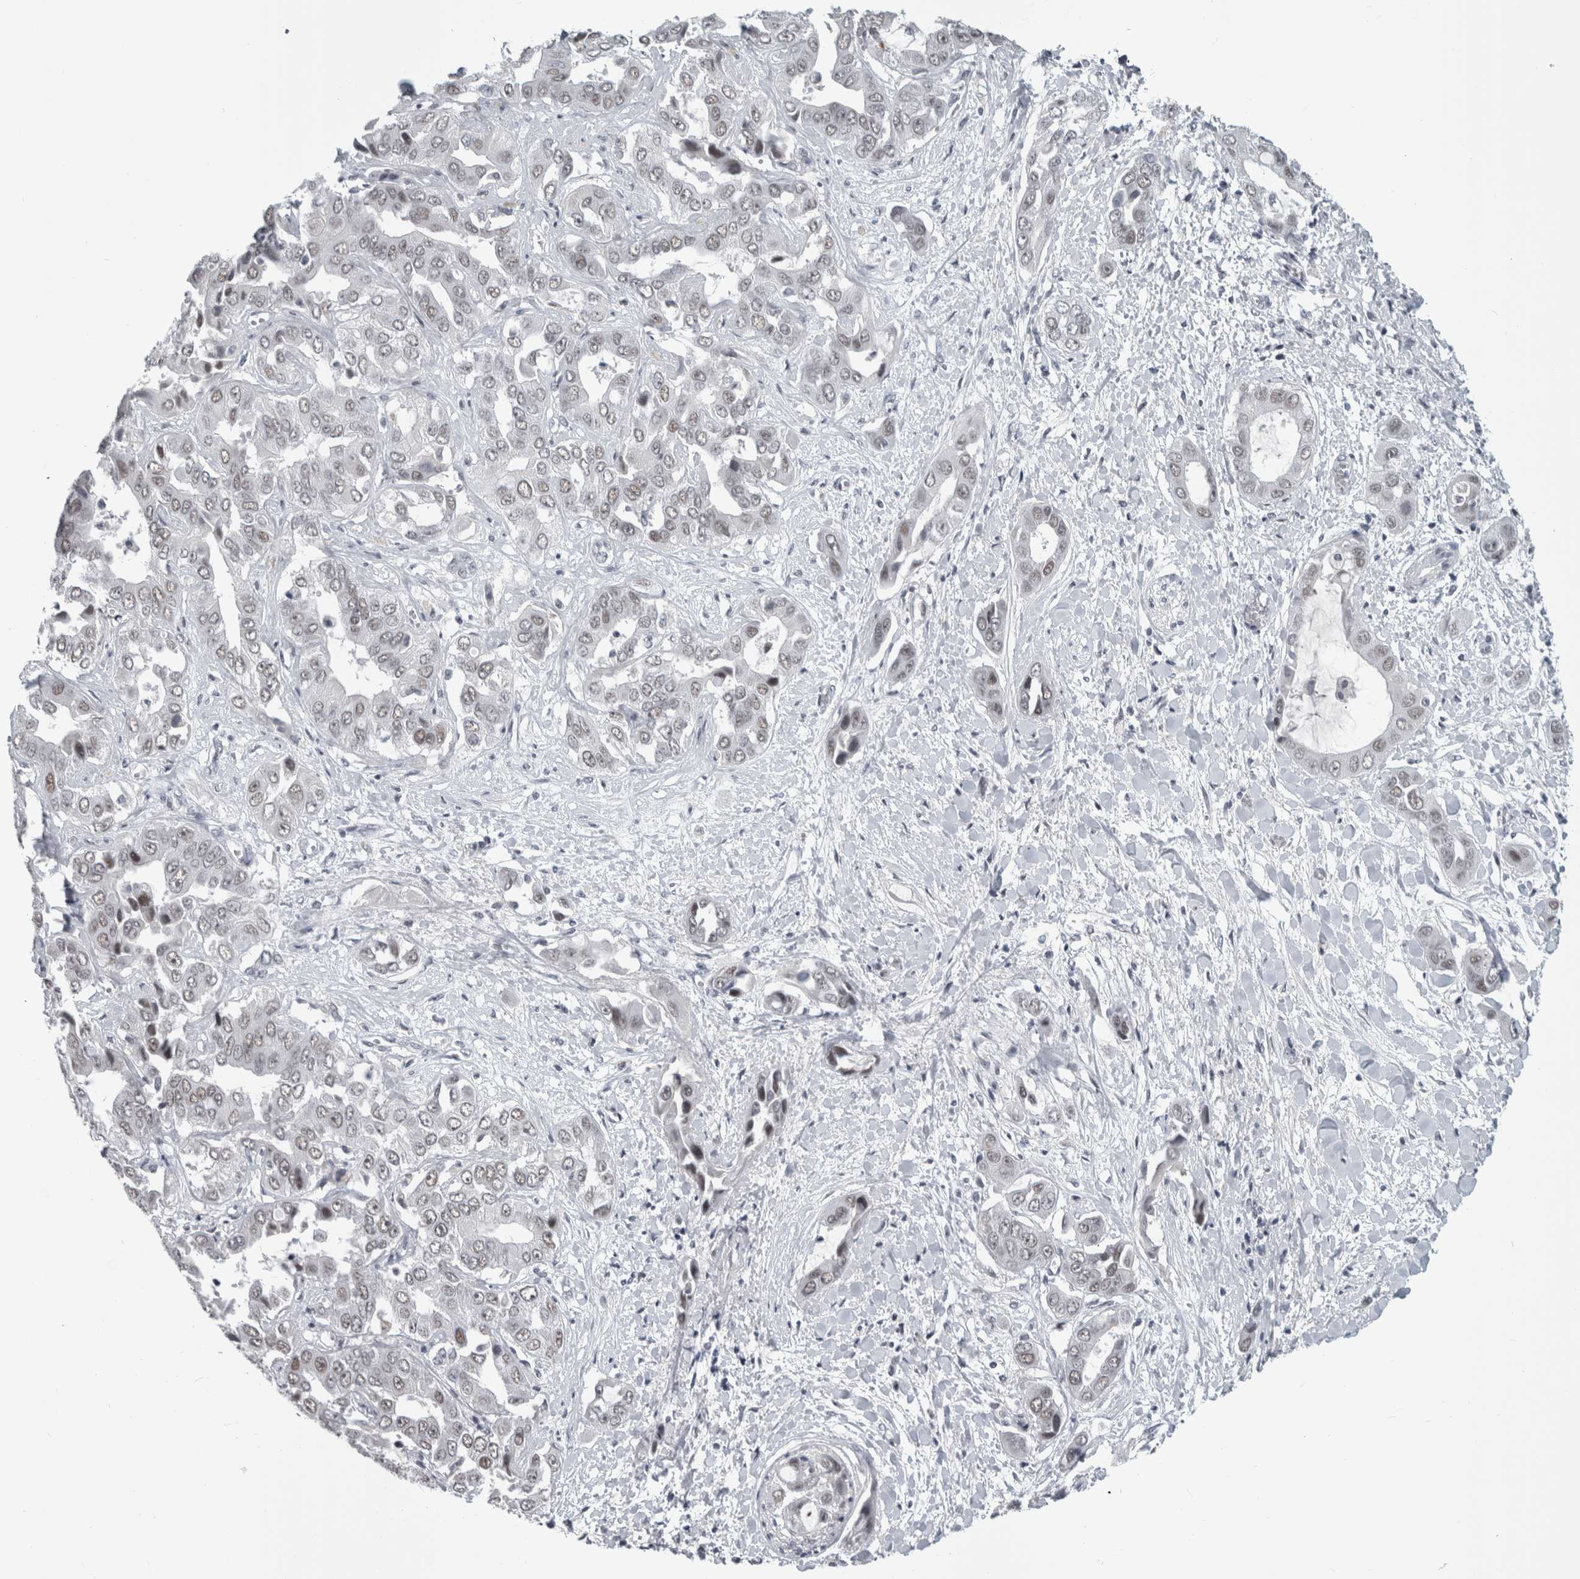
{"staining": {"intensity": "weak", "quantity": "<25%", "location": "nuclear"}, "tissue": "liver cancer", "cell_type": "Tumor cells", "image_type": "cancer", "snomed": [{"axis": "morphology", "description": "Cholangiocarcinoma"}, {"axis": "topography", "description": "Liver"}], "caption": "Human liver cancer stained for a protein using immunohistochemistry (IHC) displays no expression in tumor cells.", "gene": "ARID4B", "patient": {"sex": "female", "age": 52}}